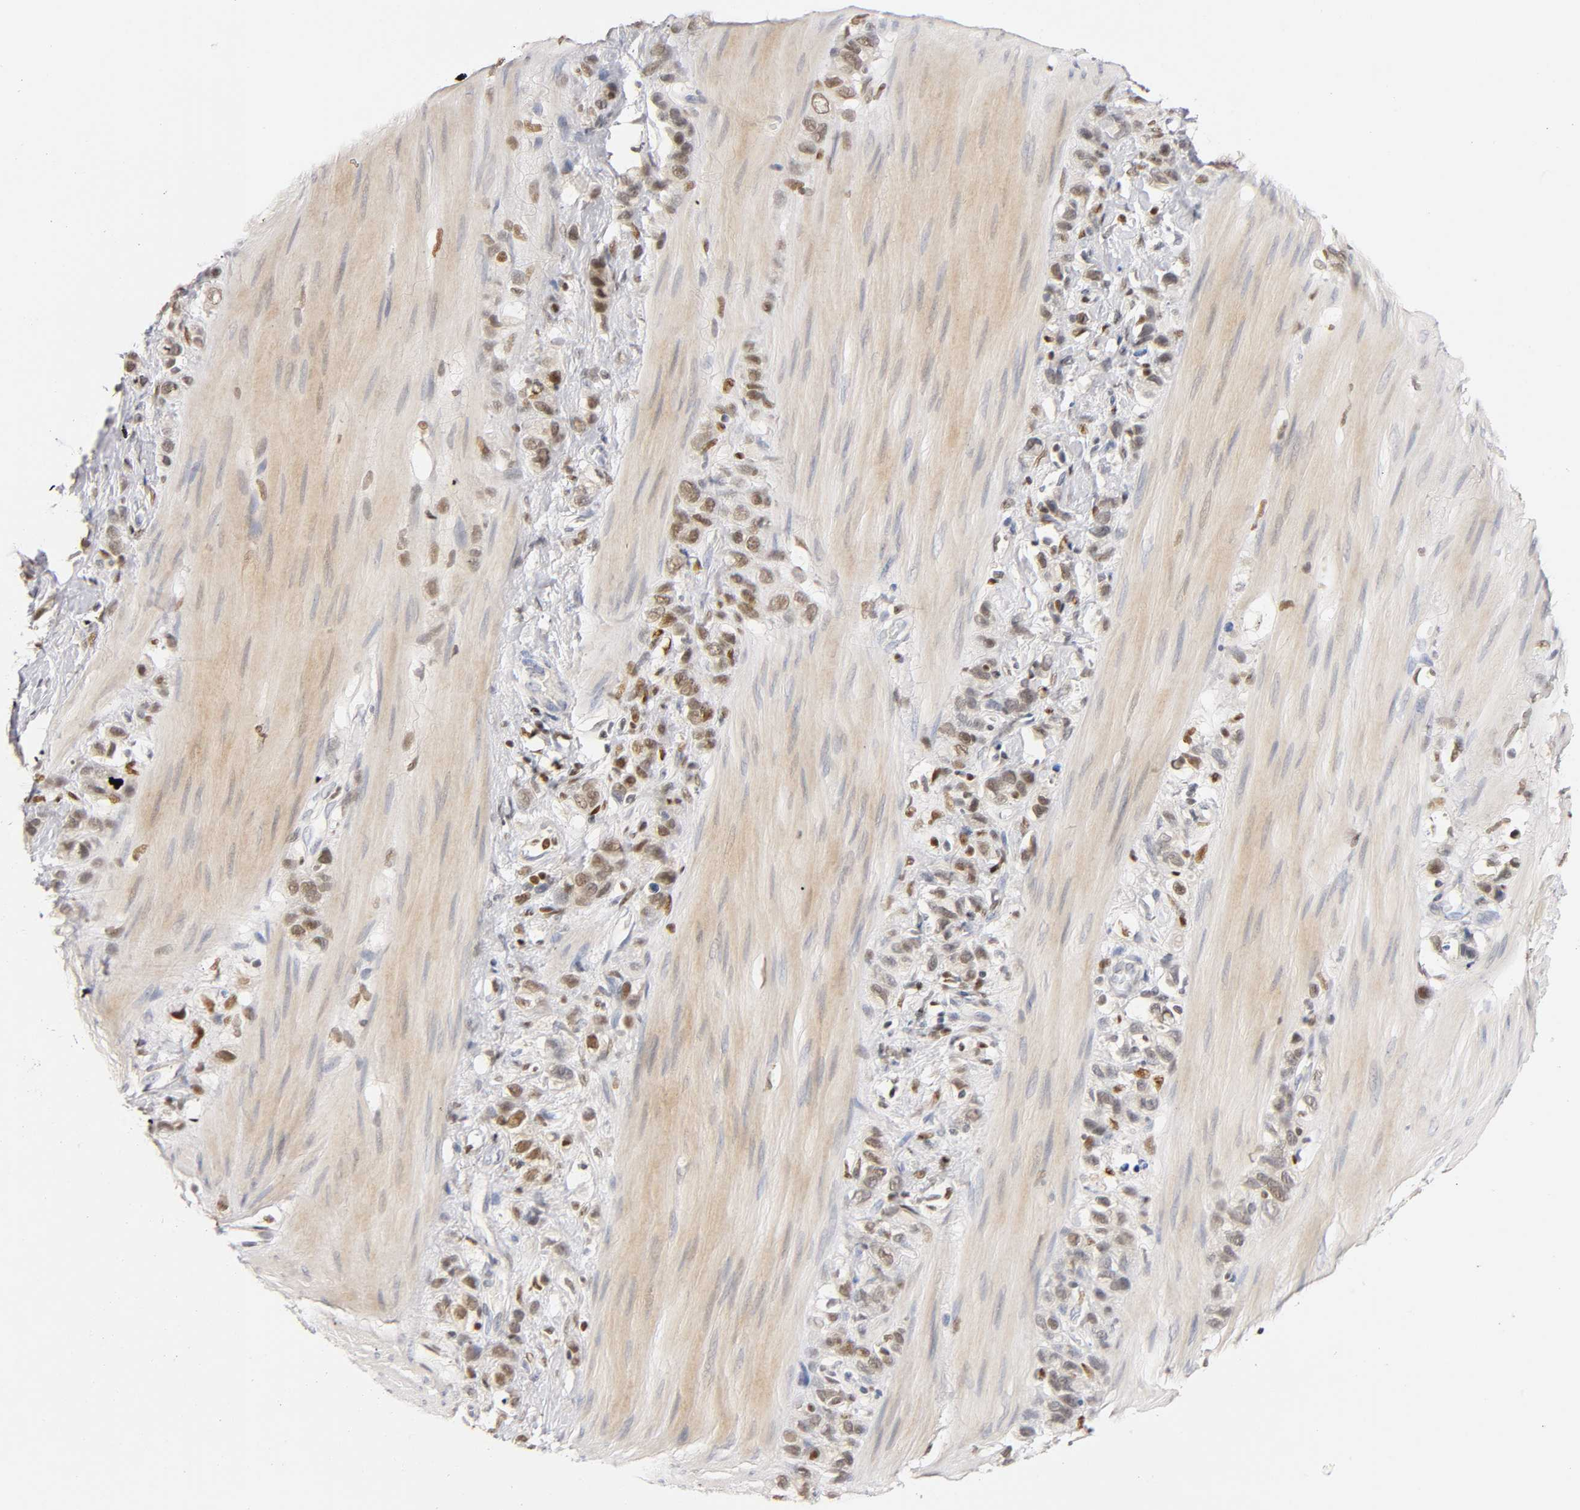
{"staining": {"intensity": "moderate", "quantity": ">75%", "location": "nuclear"}, "tissue": "stomach cancer", "cell_type": "Tumor cells", "image_type": "cancer", "snomed": [{"axis": "morphology", "description": "Normal tissue, NOS"}, {"axis": "morphology", "description": "Adenocarcinoma, NOS"}, {"axis": "morphology", "description": "Adenocarcinoma, High grade"}, {"axis": "topography", "description": "Stomach, upper"}, {"axis": "topography", "description": "Stomach"}], "caption": "High-power microscopy captured an immunohistochemistry micrograph of adenocarcinoma (high-grade) (stomach), revealing moderate nuclear positivity in about >75% of tumor cells.", "gene": "RUNX1", "patient": {"sex": "female", "age": 65}}